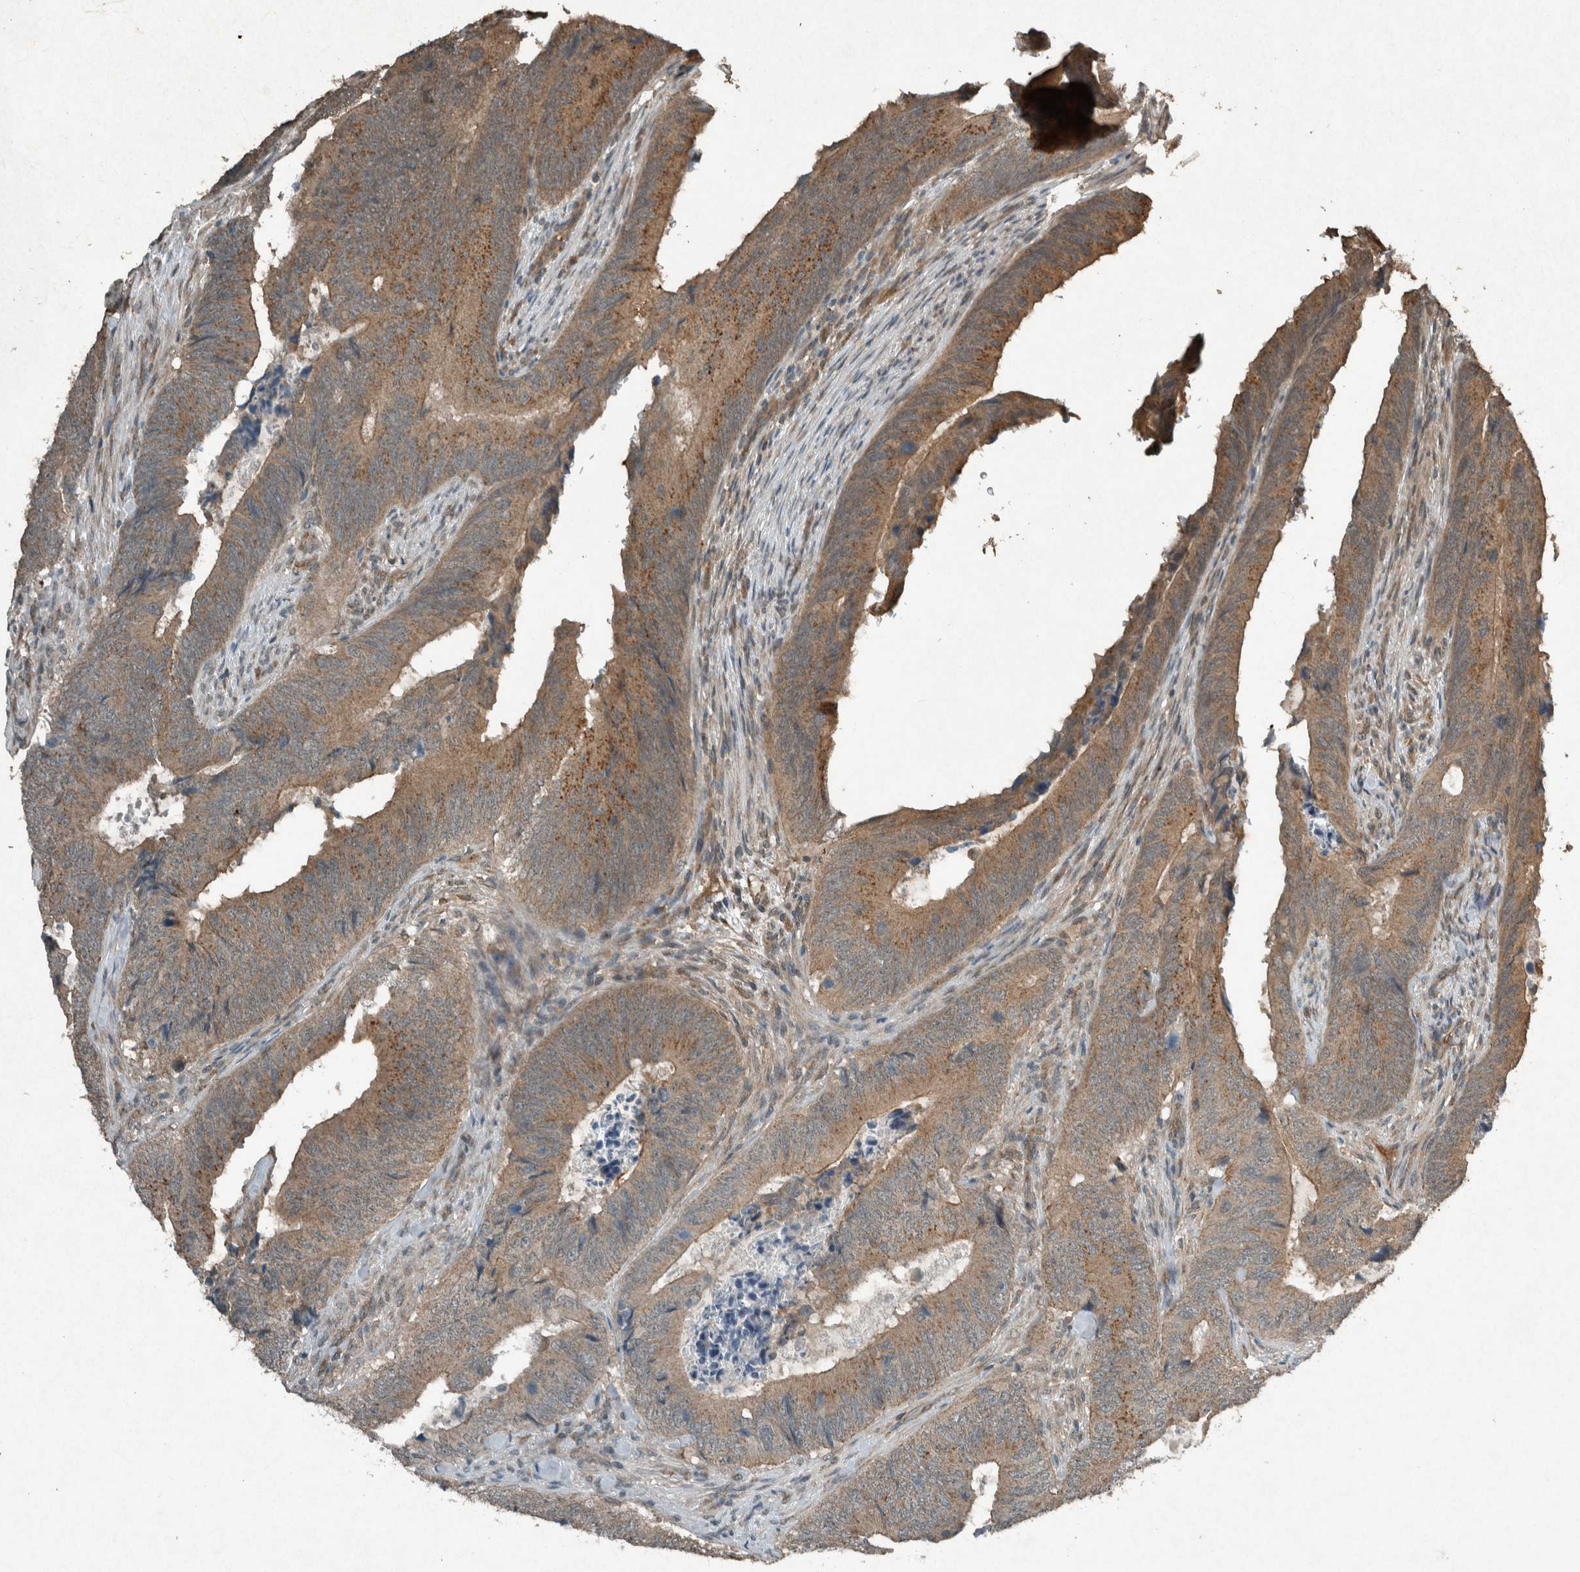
{"staining": {"intensity": "moderate", "quantity": ">75%", "location": "cytoplasmic/membranous"}, "tissue": "colorectal cancer", "cell_type": "Tumor cells", "image_type": "cancer", "snomed": [{"axis": "morphology", "description": "Normal tissue, NOS"}, {"axis": "morphology", "description": "Adenocarcinoma, NOS"}, {"axis": "topography", "description": "Colon"}], "caption": "Adenocarcinoma (colorectal) tissue shows moderate cytoplasmic/membranous positivity in about >75% of tumor cells", "gene": "ARHGEF12", "patient": {"sex": "male", "age": 56}}